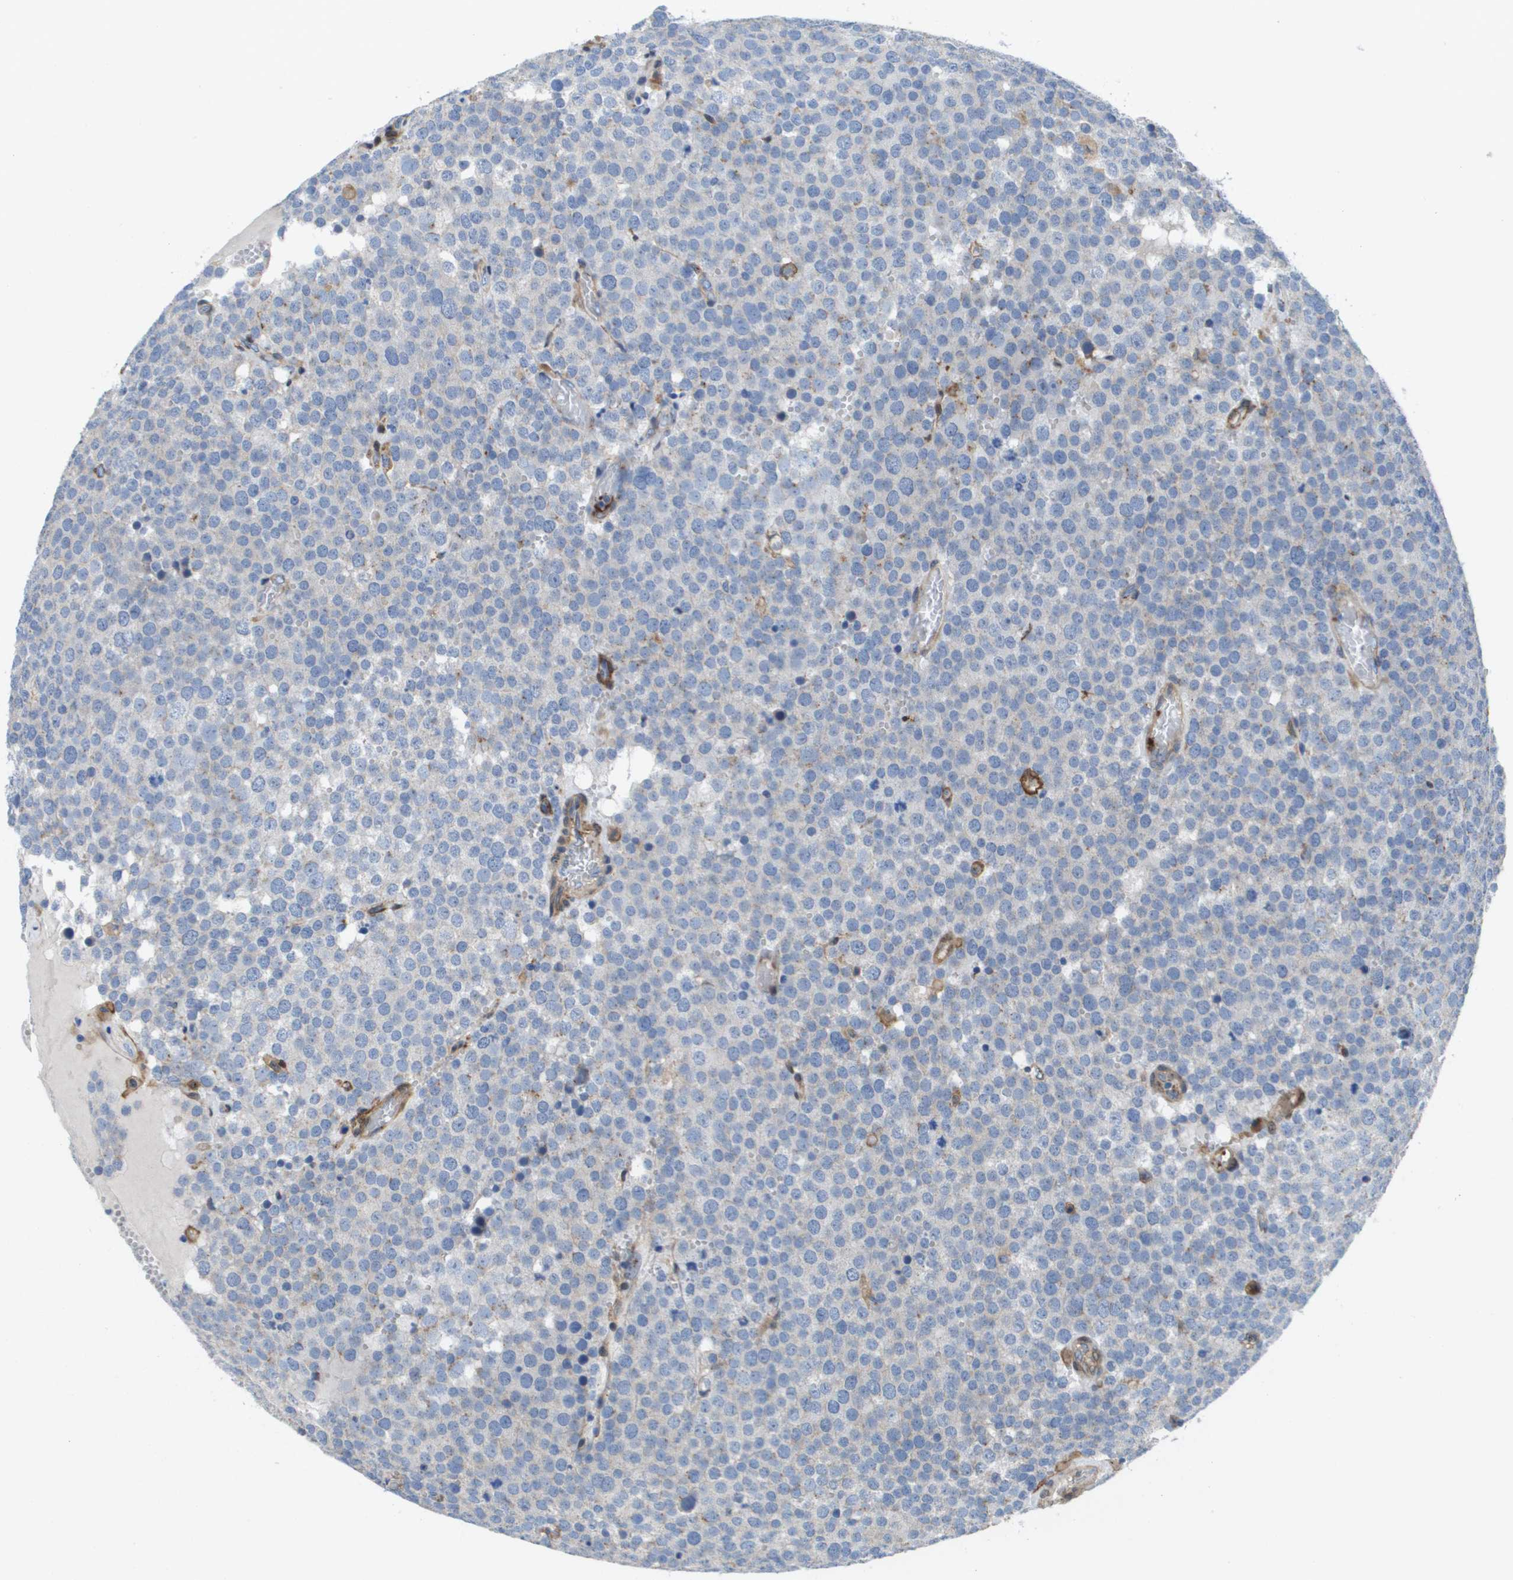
{"staining": {"intensity": "negative", "quantity": "none", "location": "none"}, "tissue": "testis cancer", "cell_type": "Tumor cells", "image_type": "cancer", "snomed": [{"axis": "morphology", "description": "Normal tissue, NOS"}, {"axis": "morphology", "description": "Seminoma, NOS"}, {"axis": "topography", "description": "Testis"}], "caption": "The immunohistochemistry micrograph has no significant positivity in tumor cells of testis cancer (seminoma) tissue.", "gene": "SLC37A2", "patient": {"sex": "male", "age": 71}}